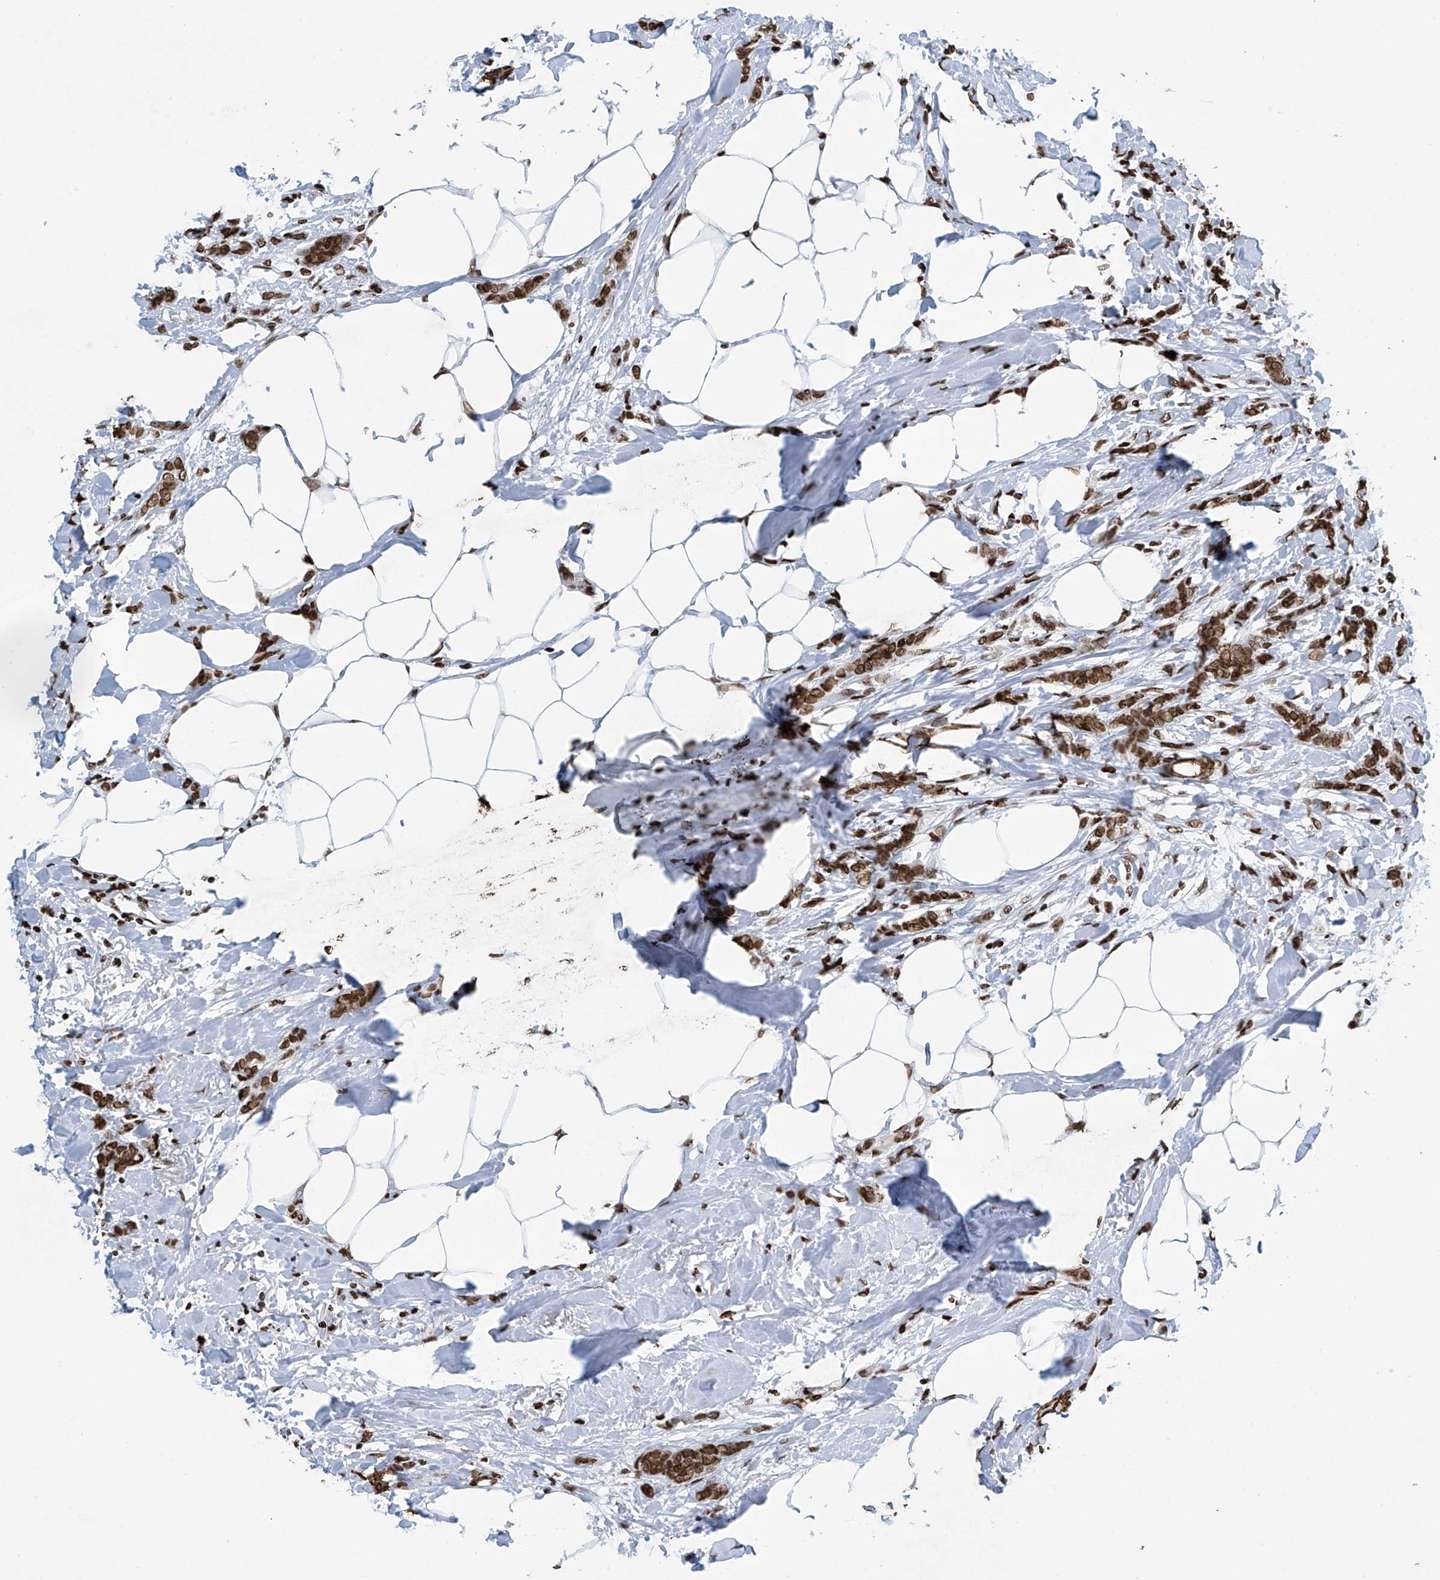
{"staining": {"intensity": "moderate", "quantity": ">75%", "location": "nuclear"}, "tissue": "breast cancer", "cell_type": "Tumor cells", "image_type": "cancer", "snomed": [{"axis": "morphology", "description": "Lobular carcinoma, in situ"}, {"axis": "morphology", "description": "Lobular carcinoma"}, {"axis": "topography", "description": "Breast"}], "caption": "Immunohistochemistry of human breast lobular carcinoma reveals medium levels of moderate nuclear staining in approximately >75% of tumor cells.", "gene": "H4C16", "patient": {"sex": "female", "age": 41}}